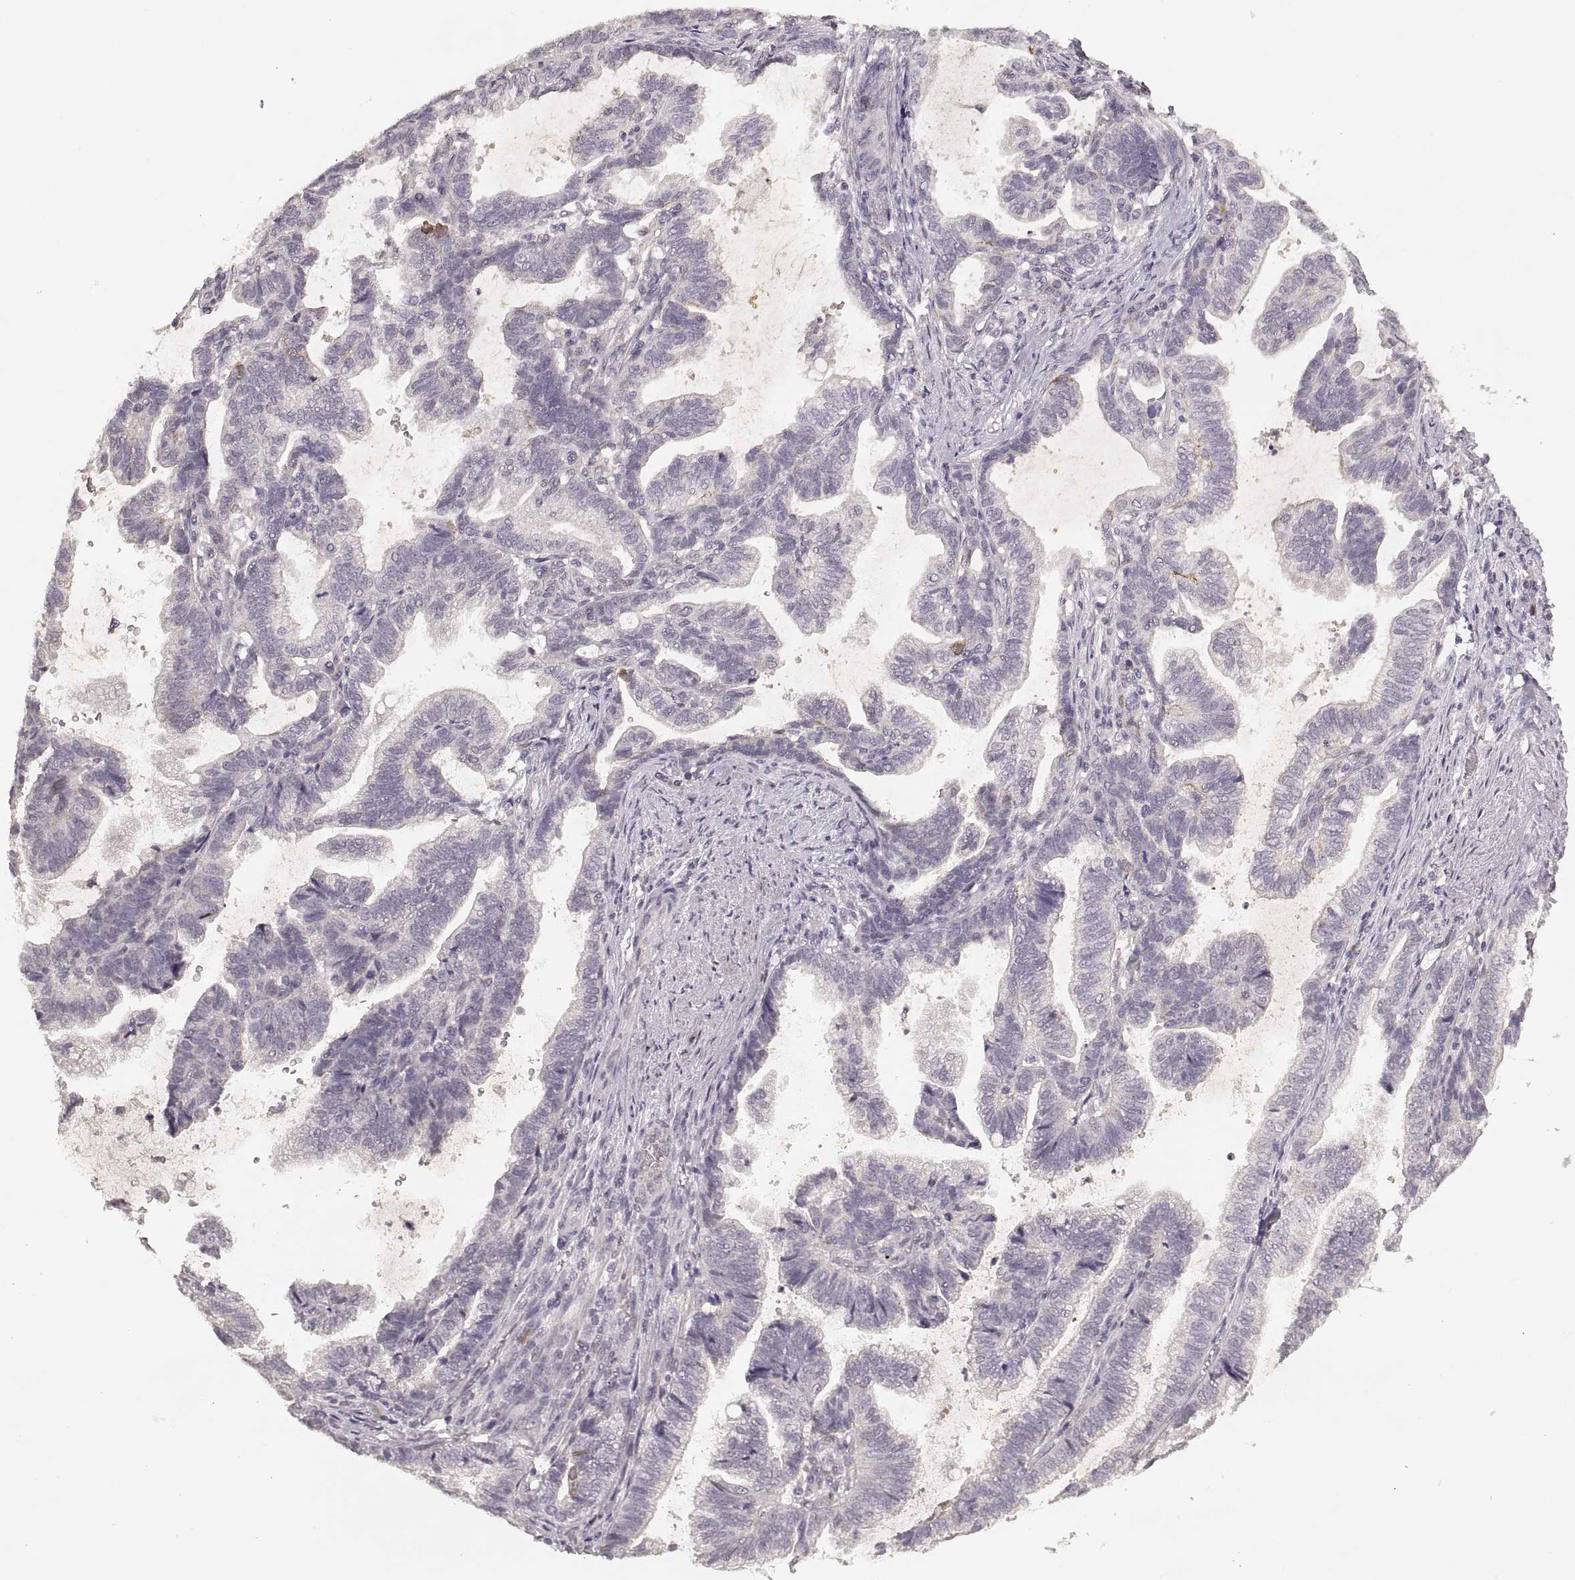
{"staining": {"intensity": "negative", "quantity": "none", "location": "none"}, "tissue": "stomach cancer", "cell_type": "Tumor cells", "image_type": "cancer", "snomed": [{"axis": "morphology", "description": "Adenocarcinoma, NOS"}, {"axis": "topography", "description": "Stomach"}], "caption": "High power microscopy micrograph of an immunohistochemistry (IHC) micrograph of adenocarcinoma (stomach), revealing no significant staining in tumor cells. (Immunohistochemistry (ihc), brightfield microscopy, high magnification).", "gene": "LAMC2", "patient": {"sex": "male", "age": 83}}